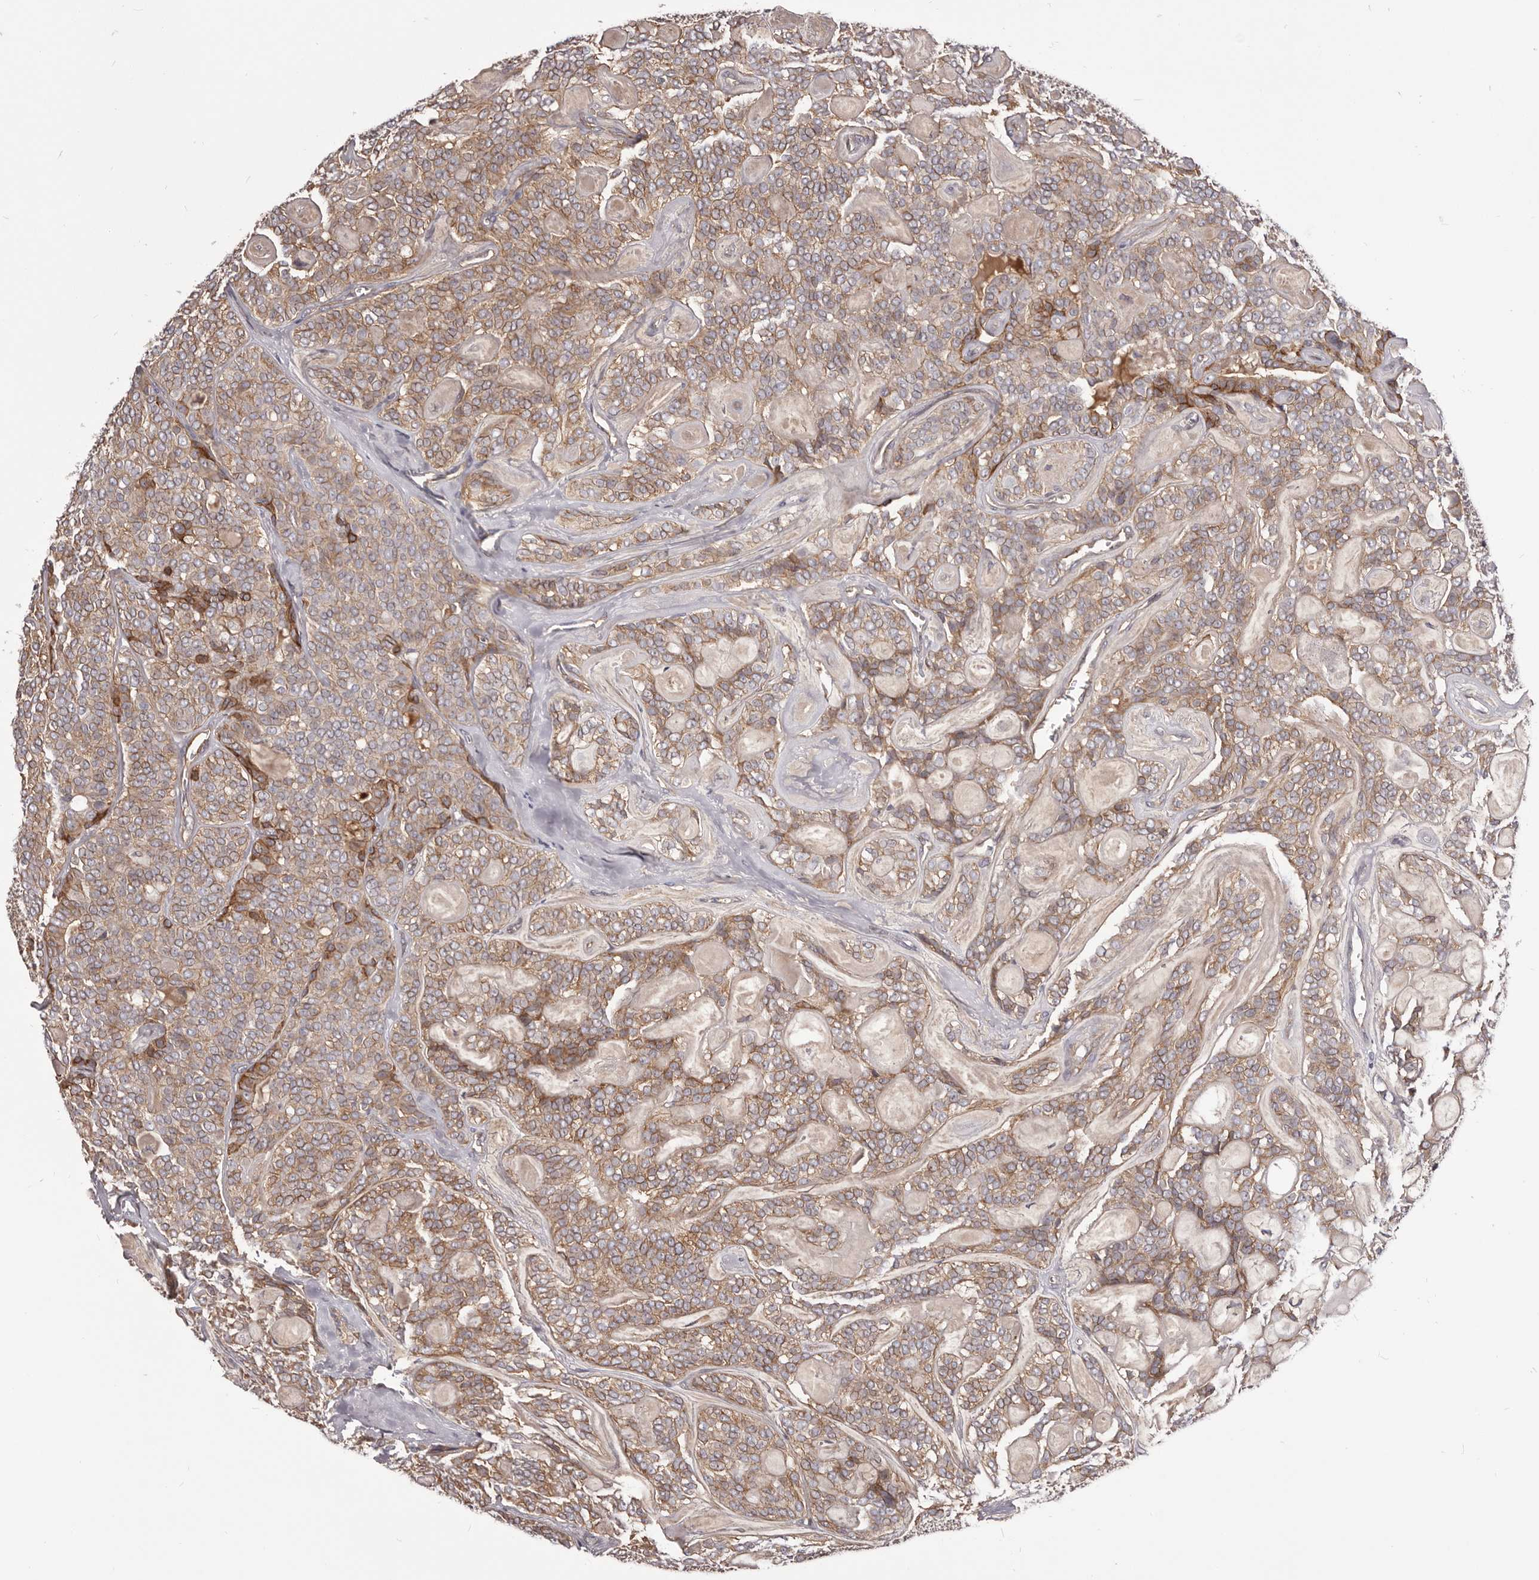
{"staining": {"intensity": "moderate", "quantity": ">75%", "location": "cytoplasmic/membranous"}, "tissue": "head and neck cancer", "cell_type": "Tumor cells", "image_type": "cancer", "snomed": [{"axis": "morphology", "description": "Adenocarcinoma, NOS"}, {"axis": "topography", "description": "Head-Neck"}], "caption": "High-magnification brightfield microscopy of head and neck adenocarcinoma stained with DAB (brown) and counterstained with hematoxylin (blue). tumor cells exhibit moderate cytoplasmic/membranous positivity is identified in about>75% of cells.", "gene": "DMRT2", "patient": {"sex": "male", "age": 66}}